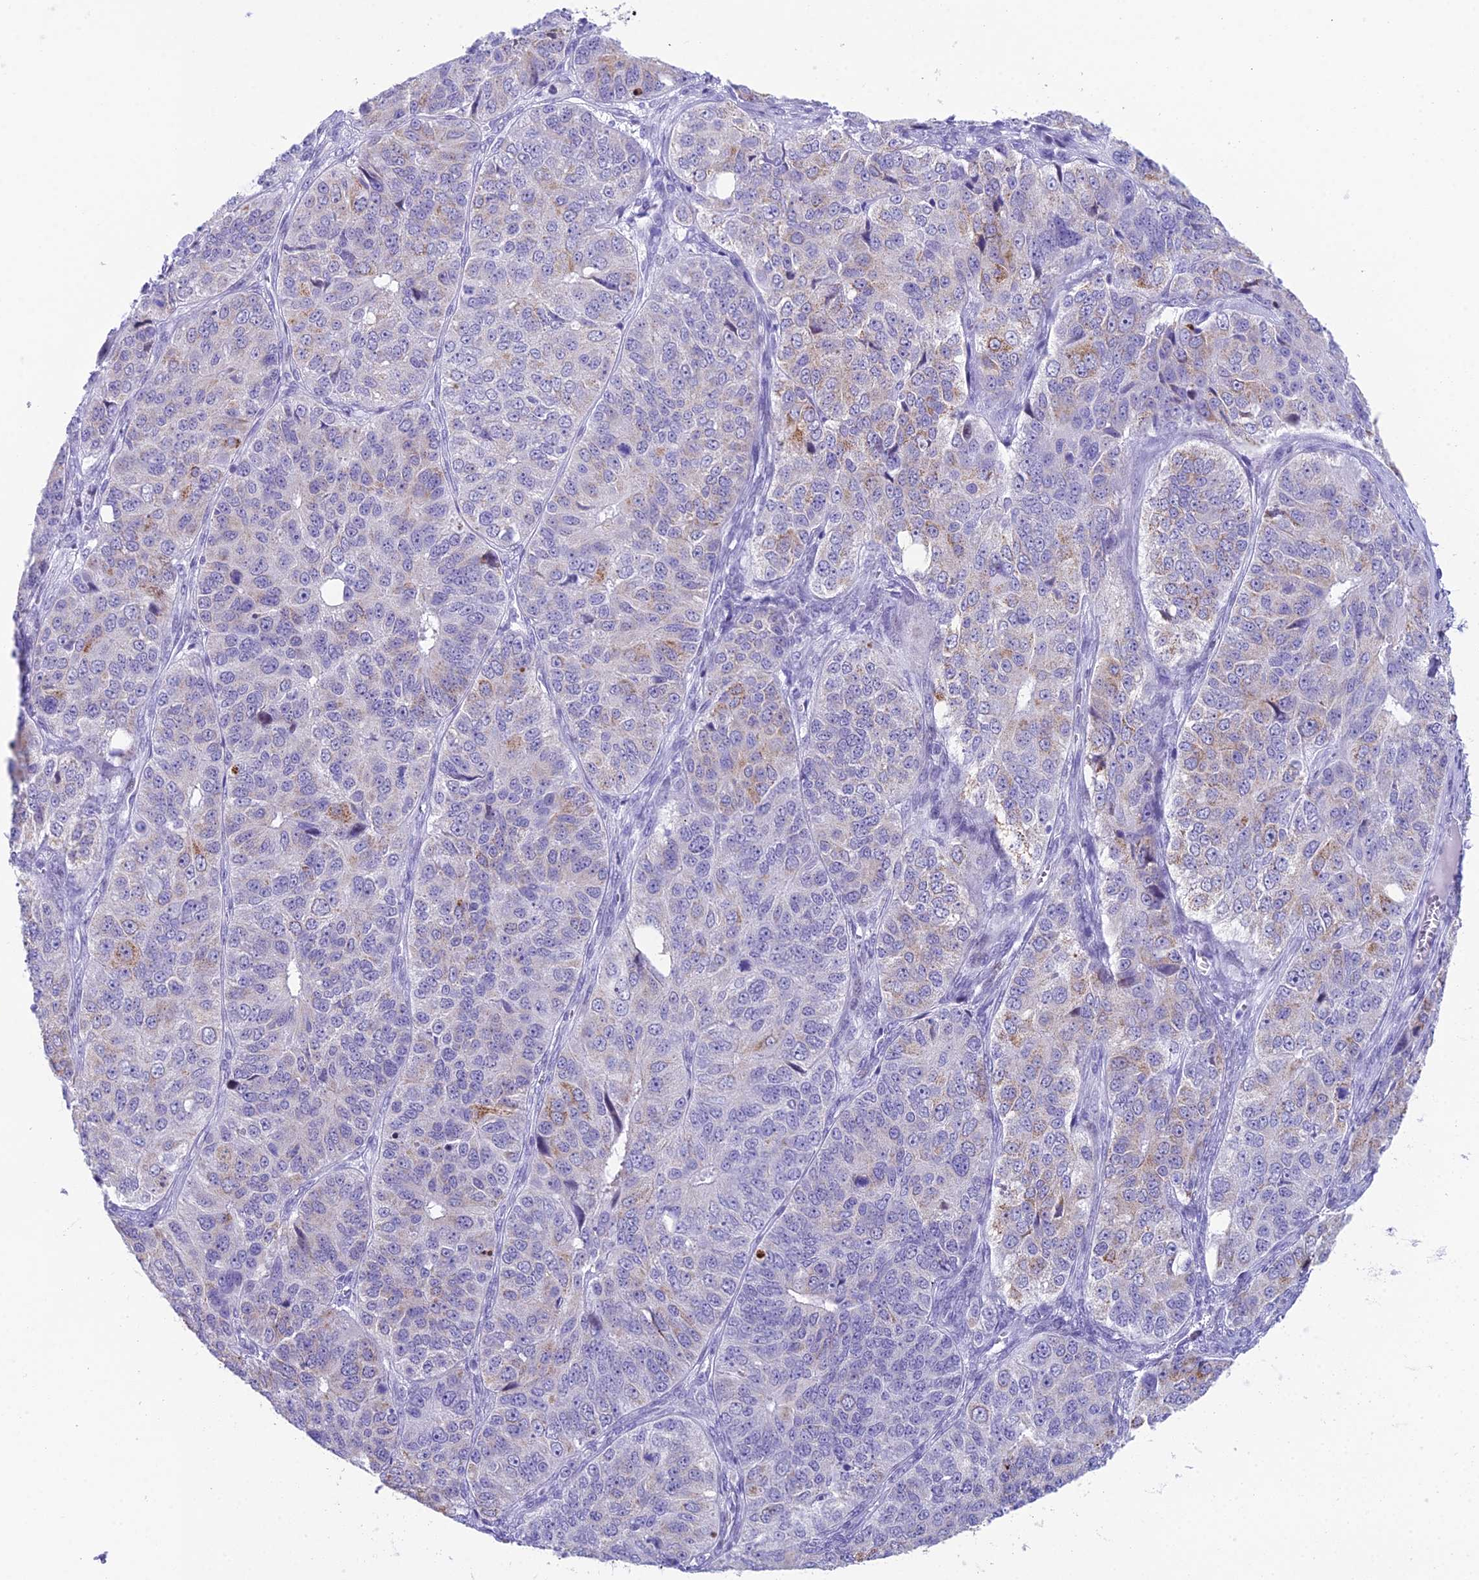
{"staining": {"intensity": "moderate", "quantity": "<25%", "location": "cytoplasmic/membranous"}, "tissue": "ovarian cancer", "cell_type": "Tumor cells", "image_type": "cancer", "snomed": [{"axis": "morphology", "description": "Carcinoma, endometroid"}, {"axis": "topography", "description": "Ovary"}], "caption": "About <25% of tumor cells in human ovarian cancer show moderate cytoplasmic/membranous protein positivity as visualized by brown immunohistochemical staining.", "gene": "CC2D2A", "patient": {"sex": "female", "age": 51}}